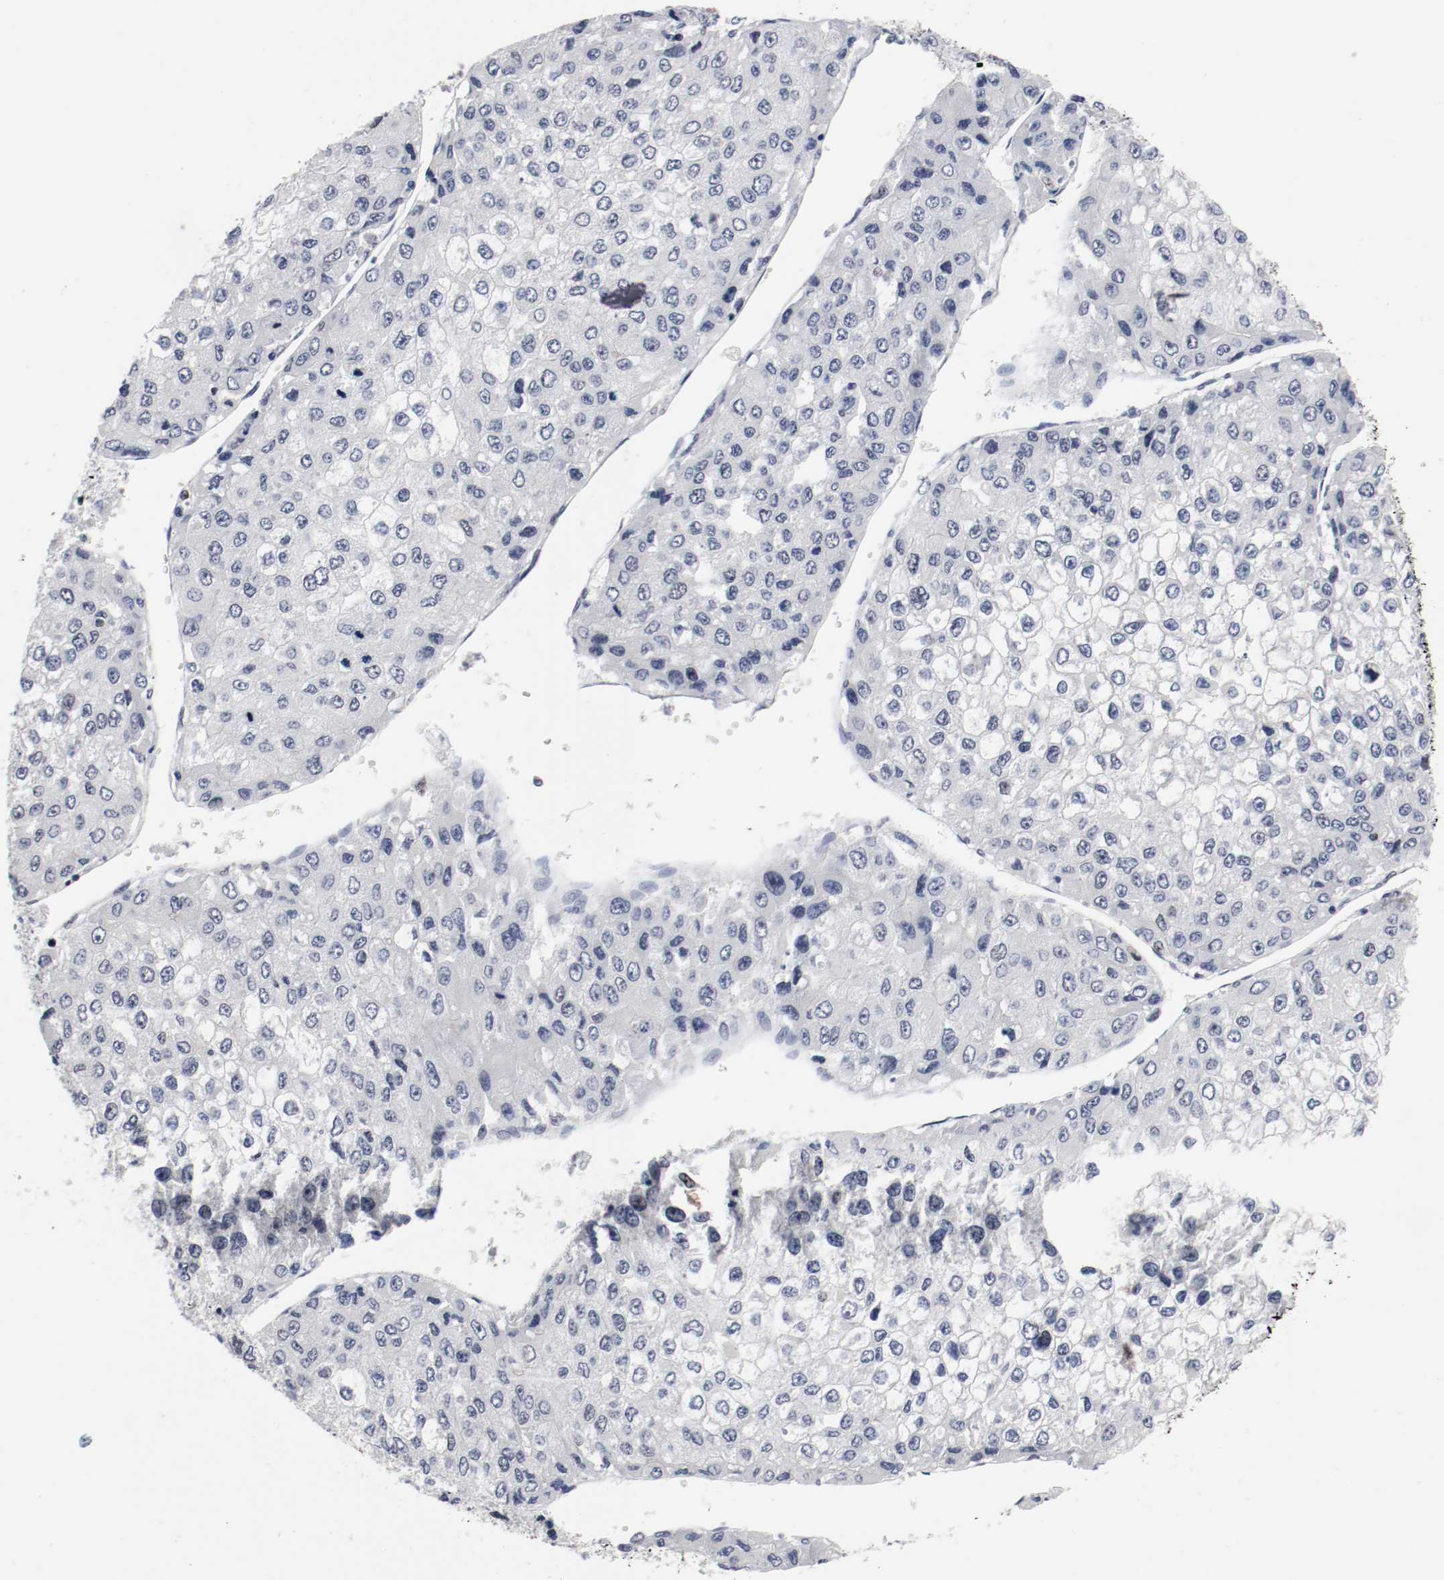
{"staining": {"intensity": "negative", "quantity": "none", "location": "none"}, "tissue": "liver cancer", "cell_type": "Tumor cells", "image_type": "cancer", "snomed": [{"axis": "morphology", "description": "Carcinoma, Hepatocellular, NOS"}, {"axis": "topography", "description": "Liver"}], "caption": "This is an IHC micrograph of liver cancer. There is no expression in tumor cells.", "gene": "MCM6", "patient": {"sex": "female", "age": 66}}